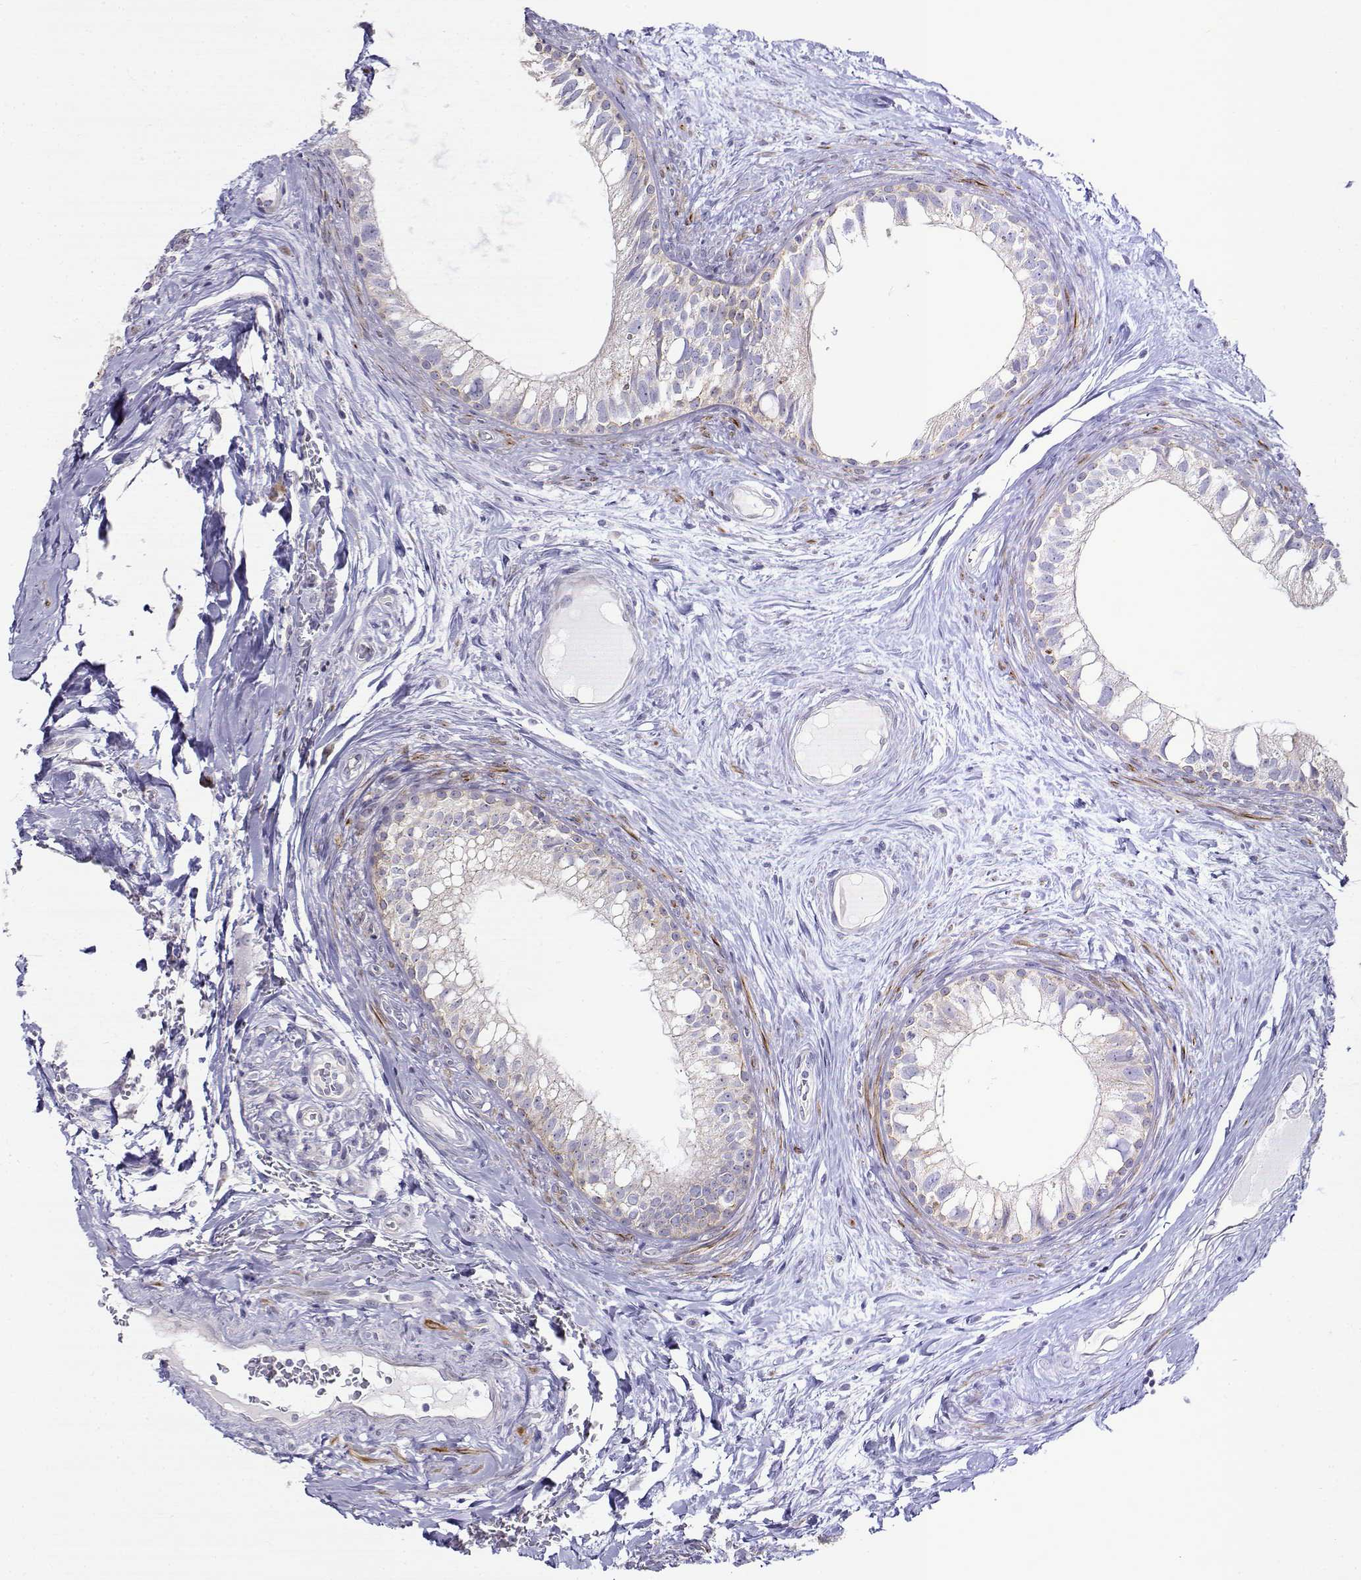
{"staining": {"intensity": "negative", "quantity": "none", "location": "none"}, "tissue": "epididymis", "cell_type": "Glandular cells", "image_type": "normal", "snomed": [{"axis": "morphology", "description": "Normal tissue, NOS"}, {"axis": "topography", "description": "Epididymis"}], "caption": "A high-resolution image shows IHC staining of unremarkable epididymis, which displays no significant positivity in glandular cells.", "gene": "NOS1AP", "patient": {"sex": "male", "age": 59}}